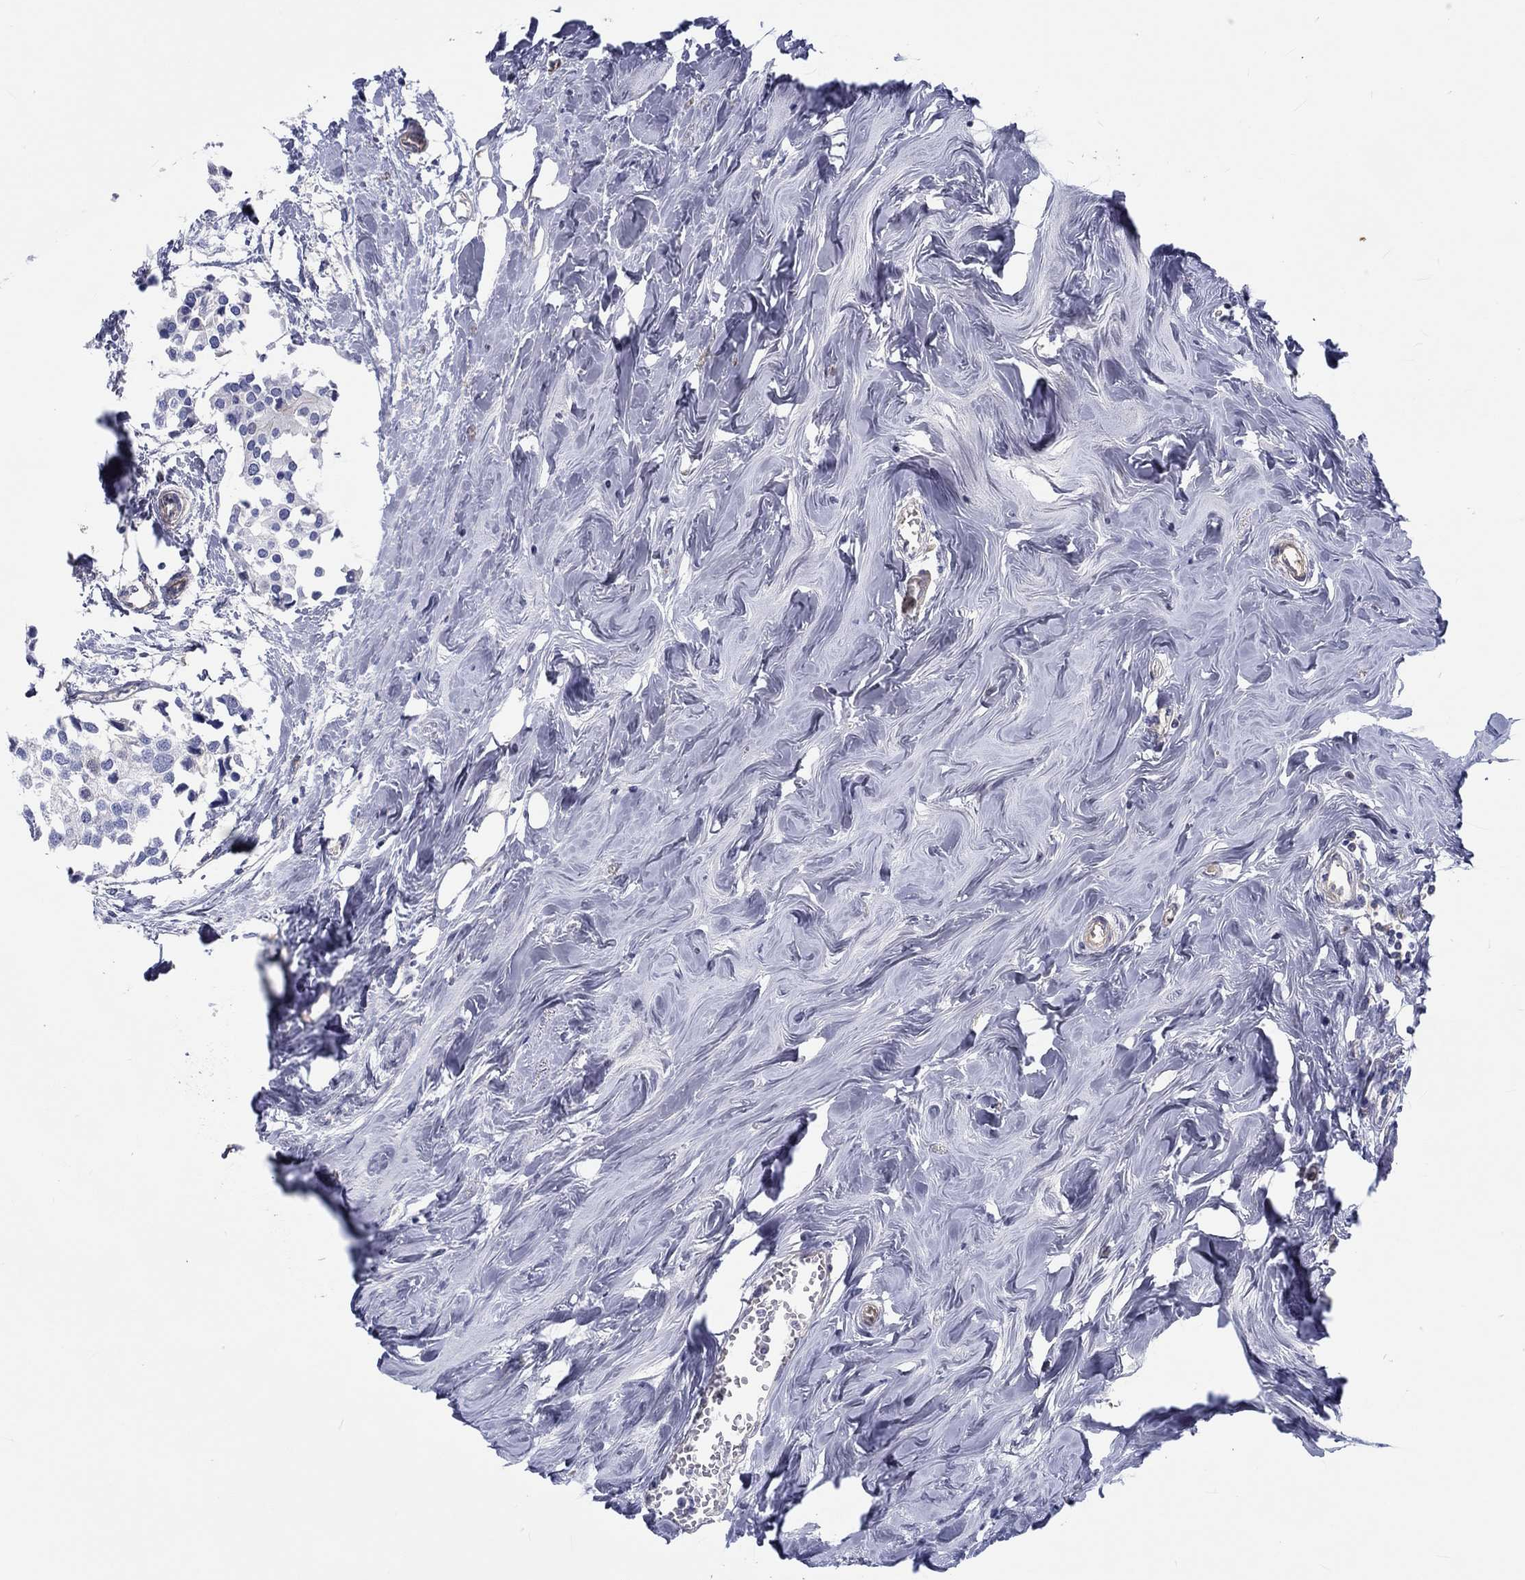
{"staining": {"intensity": "negative", "quantity": "none", "location": "none"}, "tissue": "breast cancer", "cell_type": "Tumor cells", "image_type": "cancer", "snomed": [{"axis": "morphology", "description": "Duct carcinoma"}, {"axis": "topography", "description": "Breast"}], "caption": "This is an immunohistochemistry (IHC) image of breast cancer. There is no expression in tumor cells.", "gene": "CDY2B", "patient": {"sex": "female", "age": 83}}